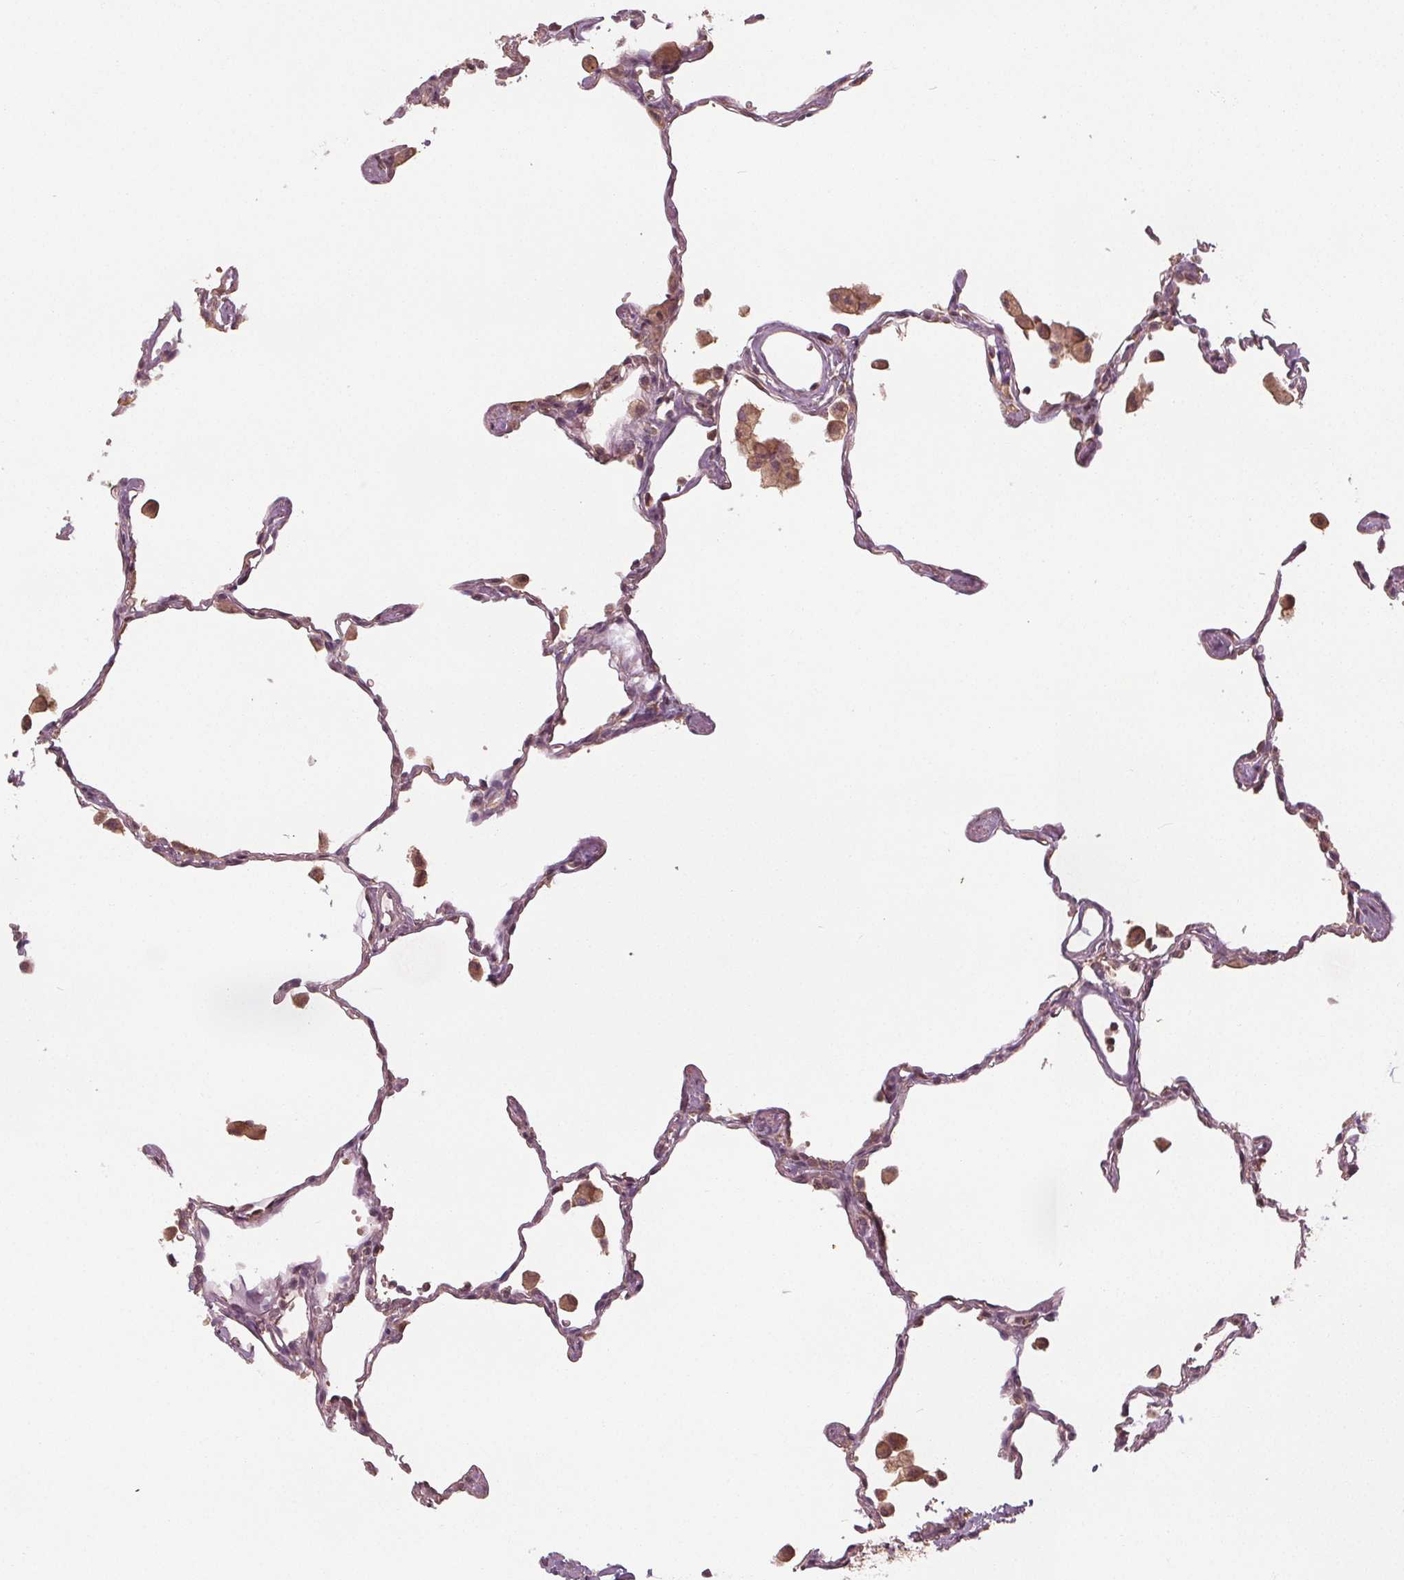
{"staining": {"intensity": "moderate", "quantity": "25%-75%", "location": "cytoplasmic/membranous"}, "tissue": "lung", "cell_type": "Alveolar cells", "image_type": "normal", "snomed": [{"axis": "morphology", "description": "Normal tissue, NOS"}, {"axis": "topography", "description": "Lung"}], "caption": "Approximately 25%-75% of alveolar cells in benign lung reveal moderate cytoplasmic/membranous protein staining as visualized by brown immunohistochemical staining.", "gene": "GNB2", "patient": {"sex": "female", "age": 47}}